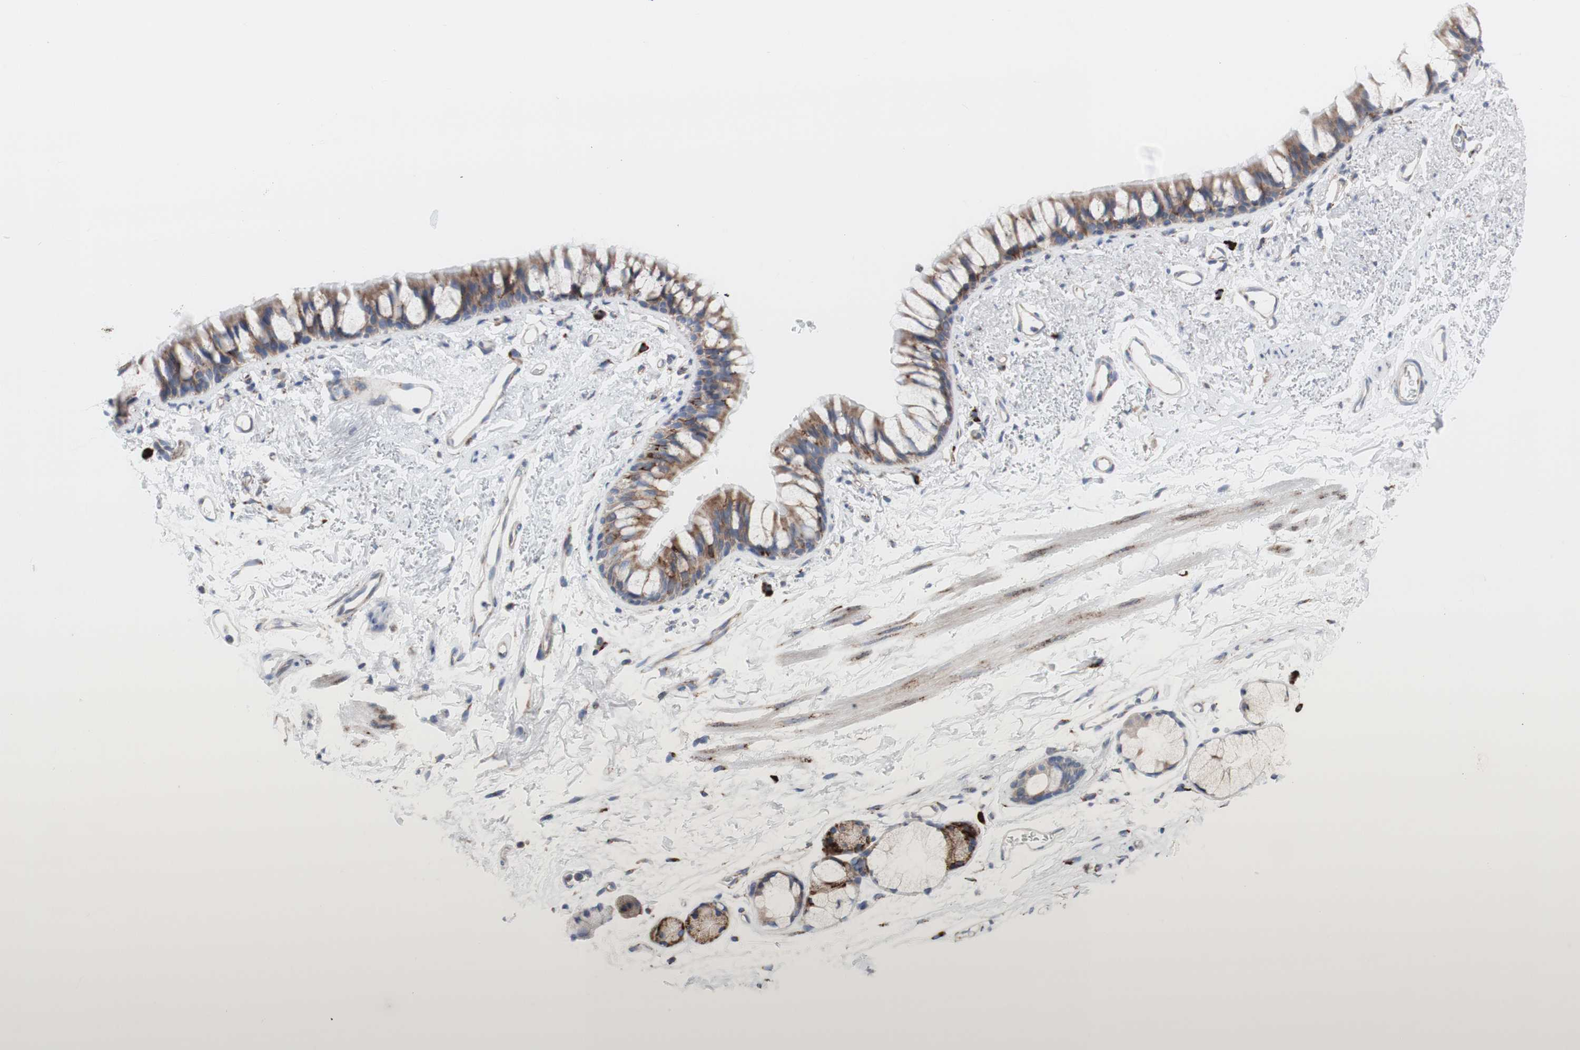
{"staining": {"intensity": "negative", "quantity": "none", "location": "none"}, "tissue": "adipose tissue", "cell_type": "Adipocytes", "image_type": "normal", "snomed": [{"axis": "morphology", "description": "Normal tissue, NOS"}, {"axis": "topography", "description": "Bronchus"}], "caption": "Immunohistochemistry micrograph of normal adipose tissue: human adipose tissue stained with DAB exhibits no significant protein positivity in adipocytes.", "gene": "AGPAT5", "patient": {"sex": "female", "age": 73}}